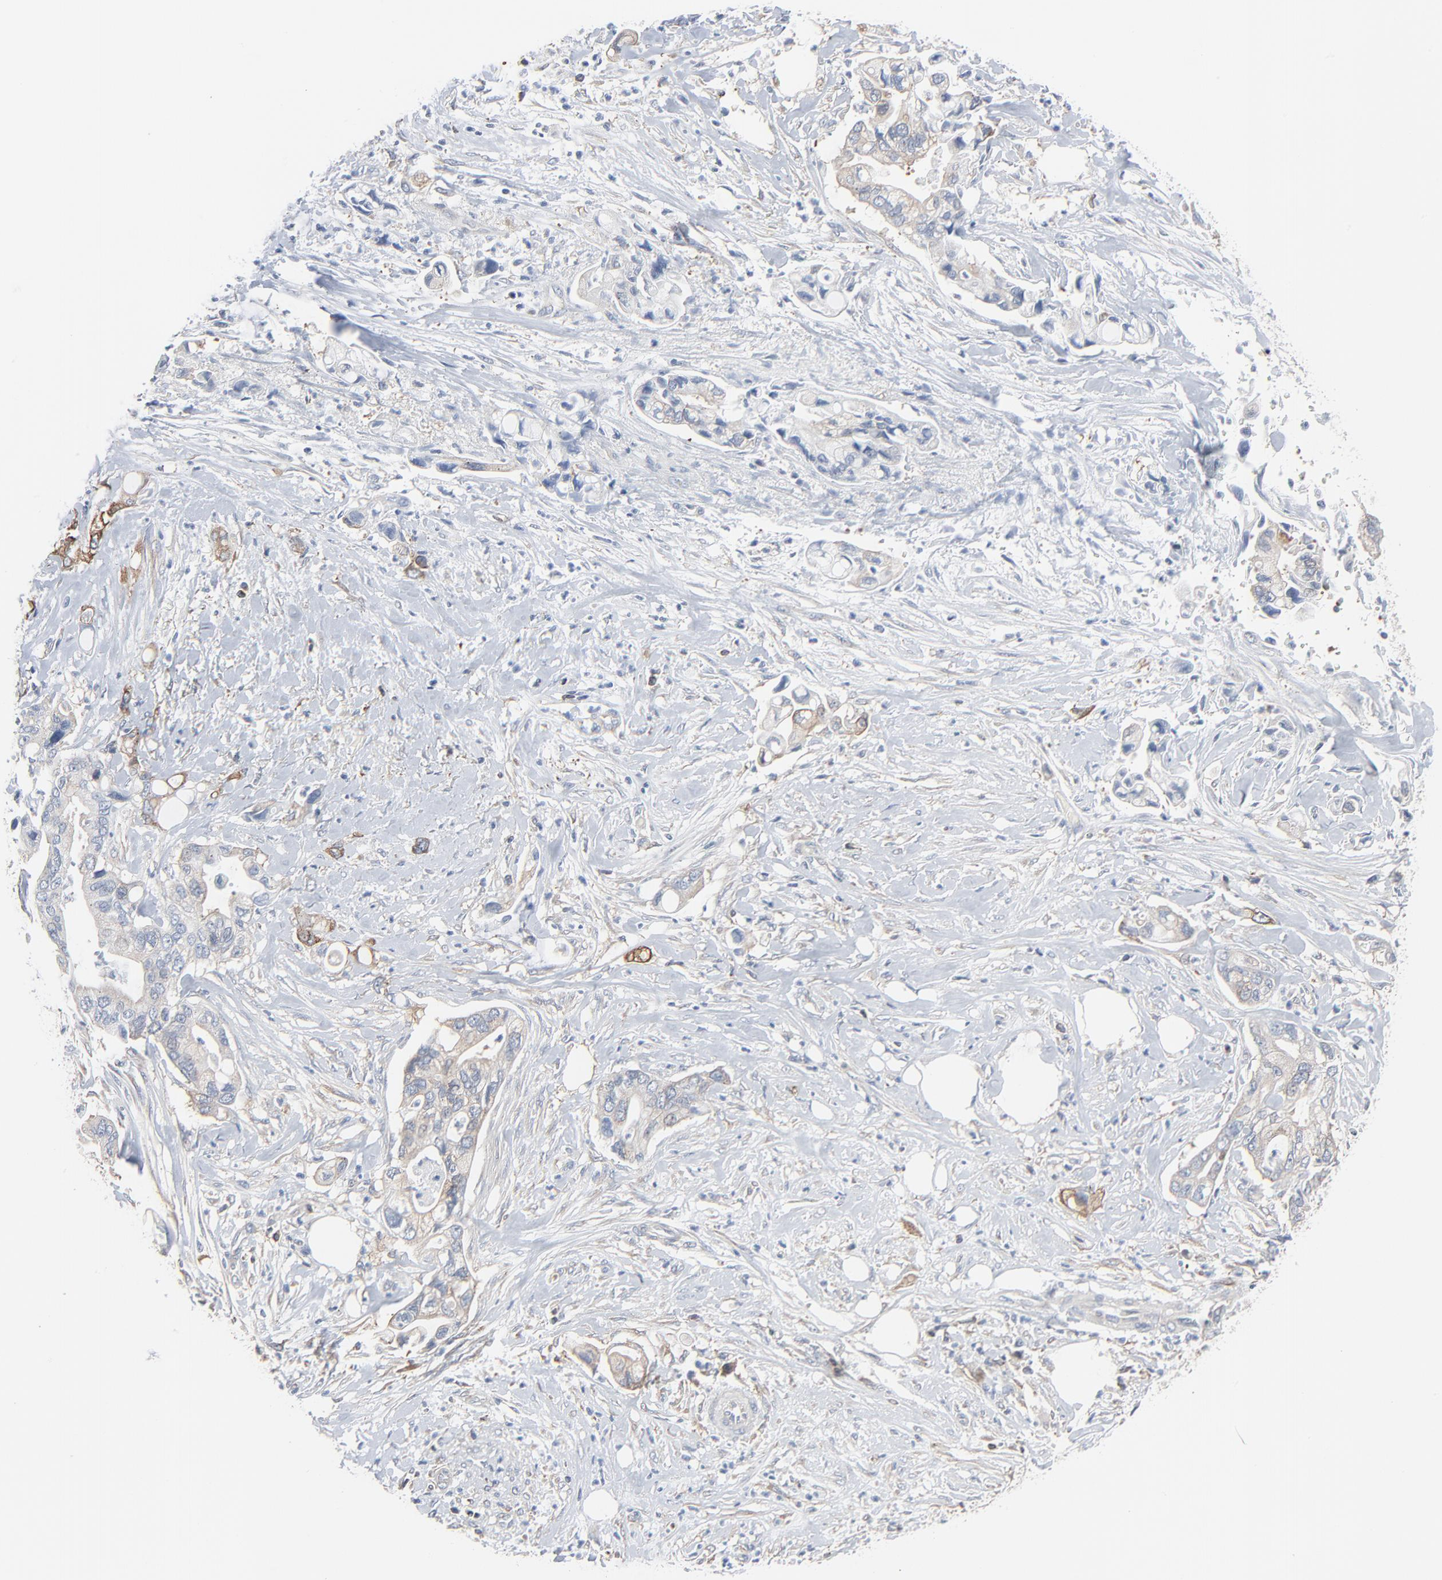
{"staining": {"intensity": "moderate", "quantity": ">75%", "location": "cytoplasmic/membranous"}, "tissue": "pancreatic cancer", "cell_type": "Tumor cells", "image_type": "cancer", "snomed": [{"axis": "morphology", "description": "Adenocarcinoma, NOS"}, {"axis": "topography", "description": "Pancreas"}], "caption": "Immunohistochemistry (IHC) (DAB (3,3'-diaminobenzidine)) staining of pancreatic adenocarcinoma exhibits moderate cytoplasmic/membranous protein positivity in approximately >75% of tumor cells.", "gene": "OPTN", "patient": {"sex": "male", "age": 70}}